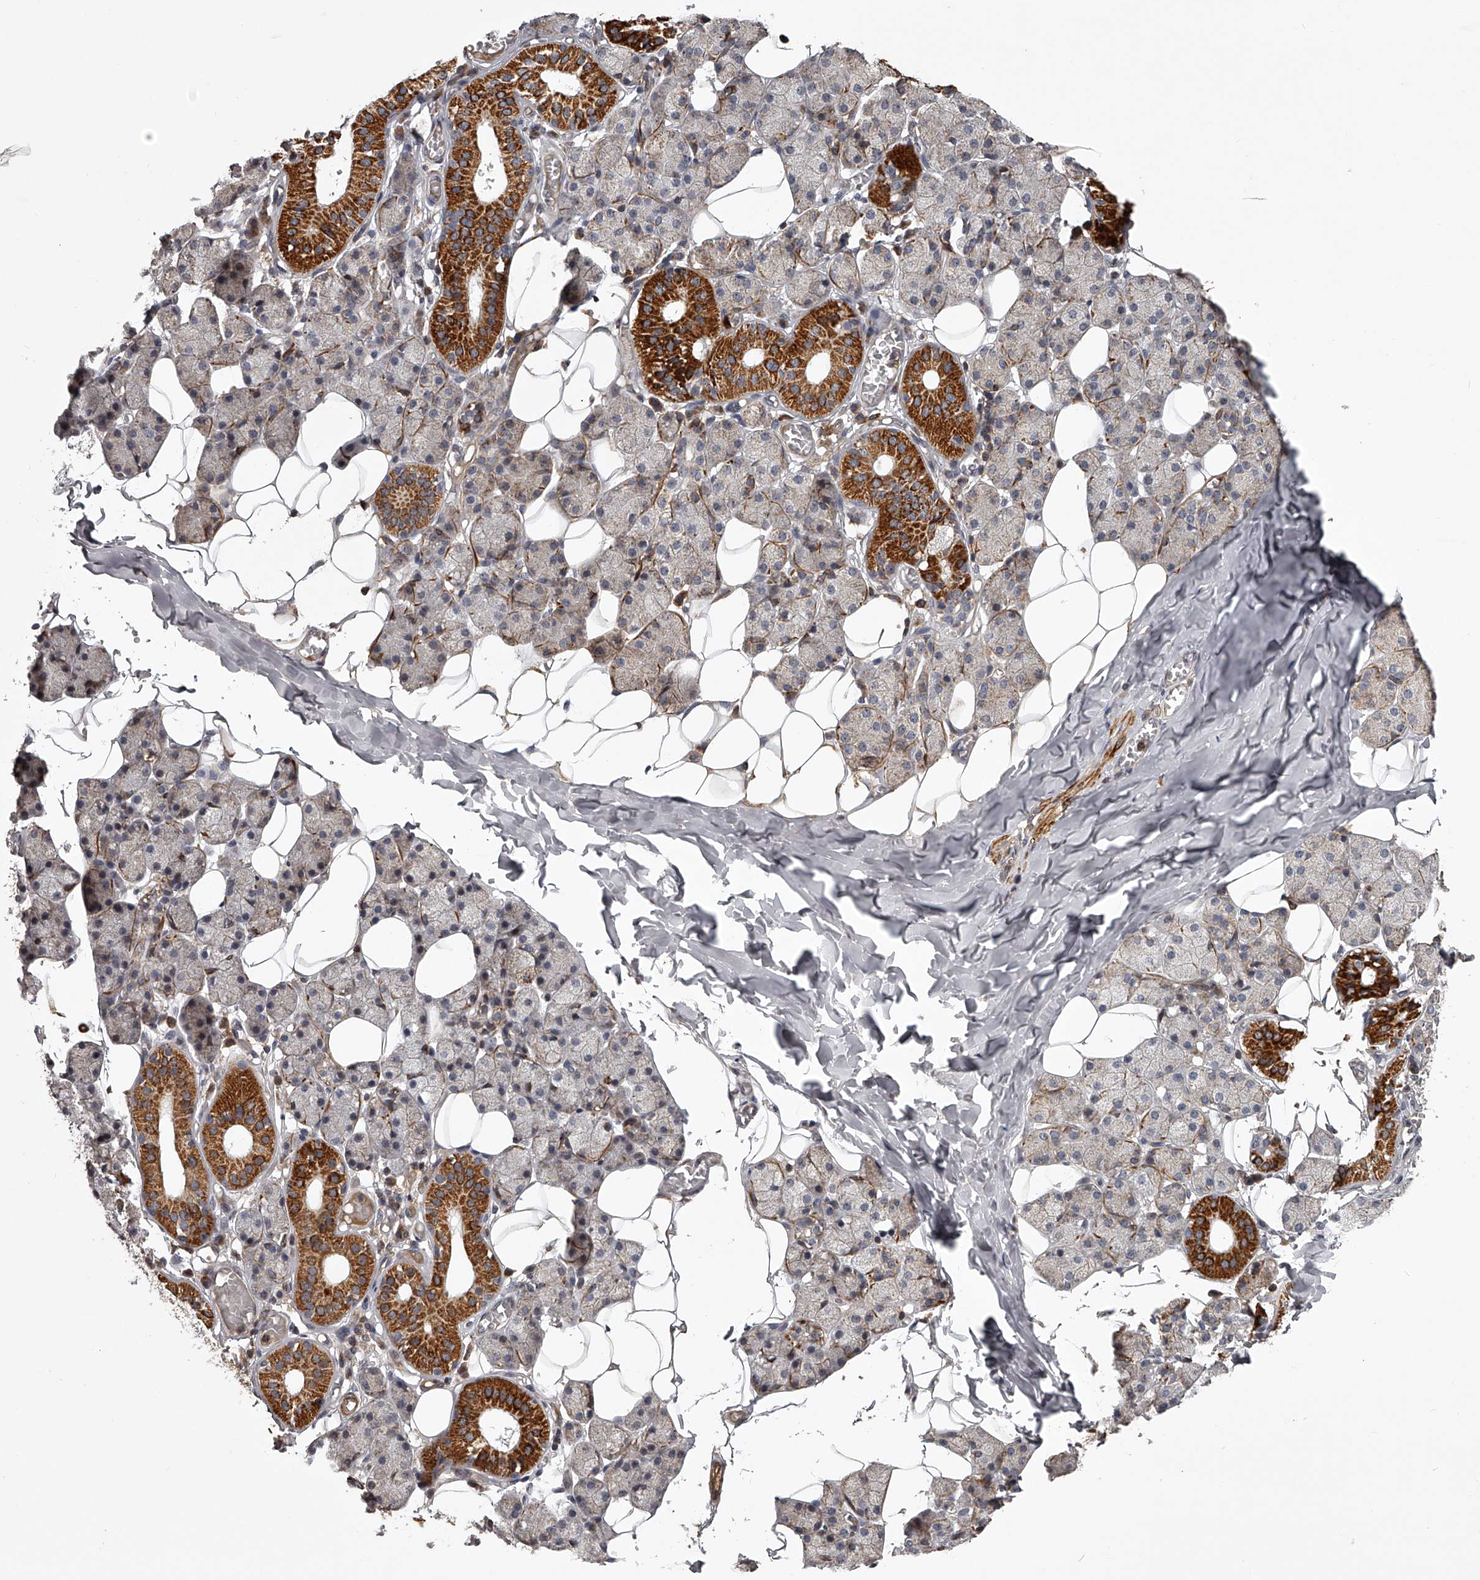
{"staining": {"intensity": "strong", "quantity": "<25%", "location": "cytoplasmic/membranous"}, "tissue": "salivary gland", "cell_type": "Glandular cells", "image_type": "normal", "snomed": [{"axis": "morphology", "description": "Normal tissue, NOS"}, {"axis": "topography", "description": "Salivary gland"}], "caption": "Strong cytoplasmic/membranous protein positivity is appreciated in approximately <25% of glandular cells in salivary gland. Nuclei are stained in blue.", "gene": "RRP36", "patient": {"sex": "female", "age": 33}}